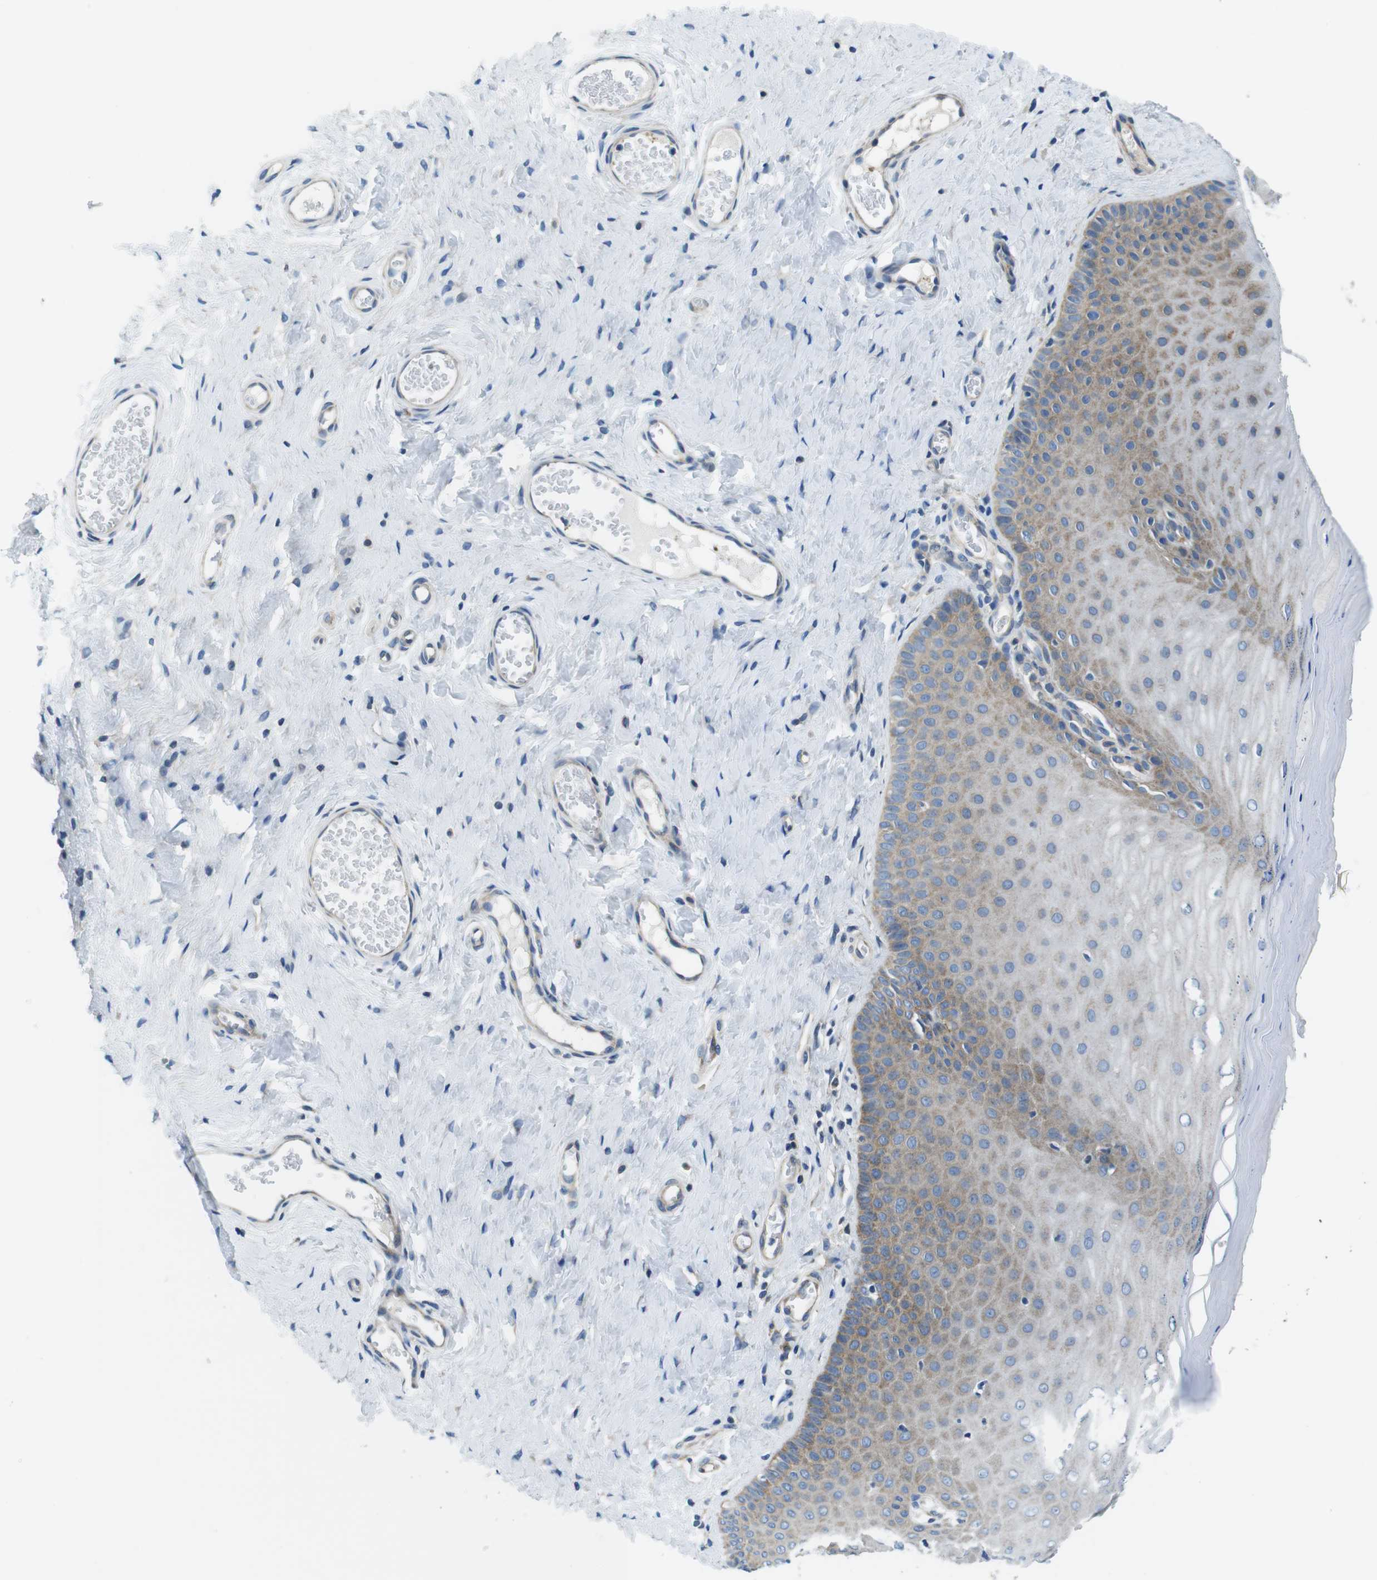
{"staining": {"intensity": "moderate", "quantity": ">75%", "location": "cytoplasmic/membranous"}, "tissue": "cervix", "cell_type": "Glandular cells", "image_type": "normal", "snomed": [{"axis": "morphology", "description": "Normal tissue, NOS"}, {"axis": "topography", "description": "Cervix"}], "caption": "Unremarkable cervix displays moderate cytoplasmic/membranous expression in approximately >75% of glandular cells, visualized by immunohistochemistry. The protein of interest is shown in brown color, while the nuclei are stained blue.", "gene": "EIF2B5", "patient": {"sex": "female", "age": 55}}